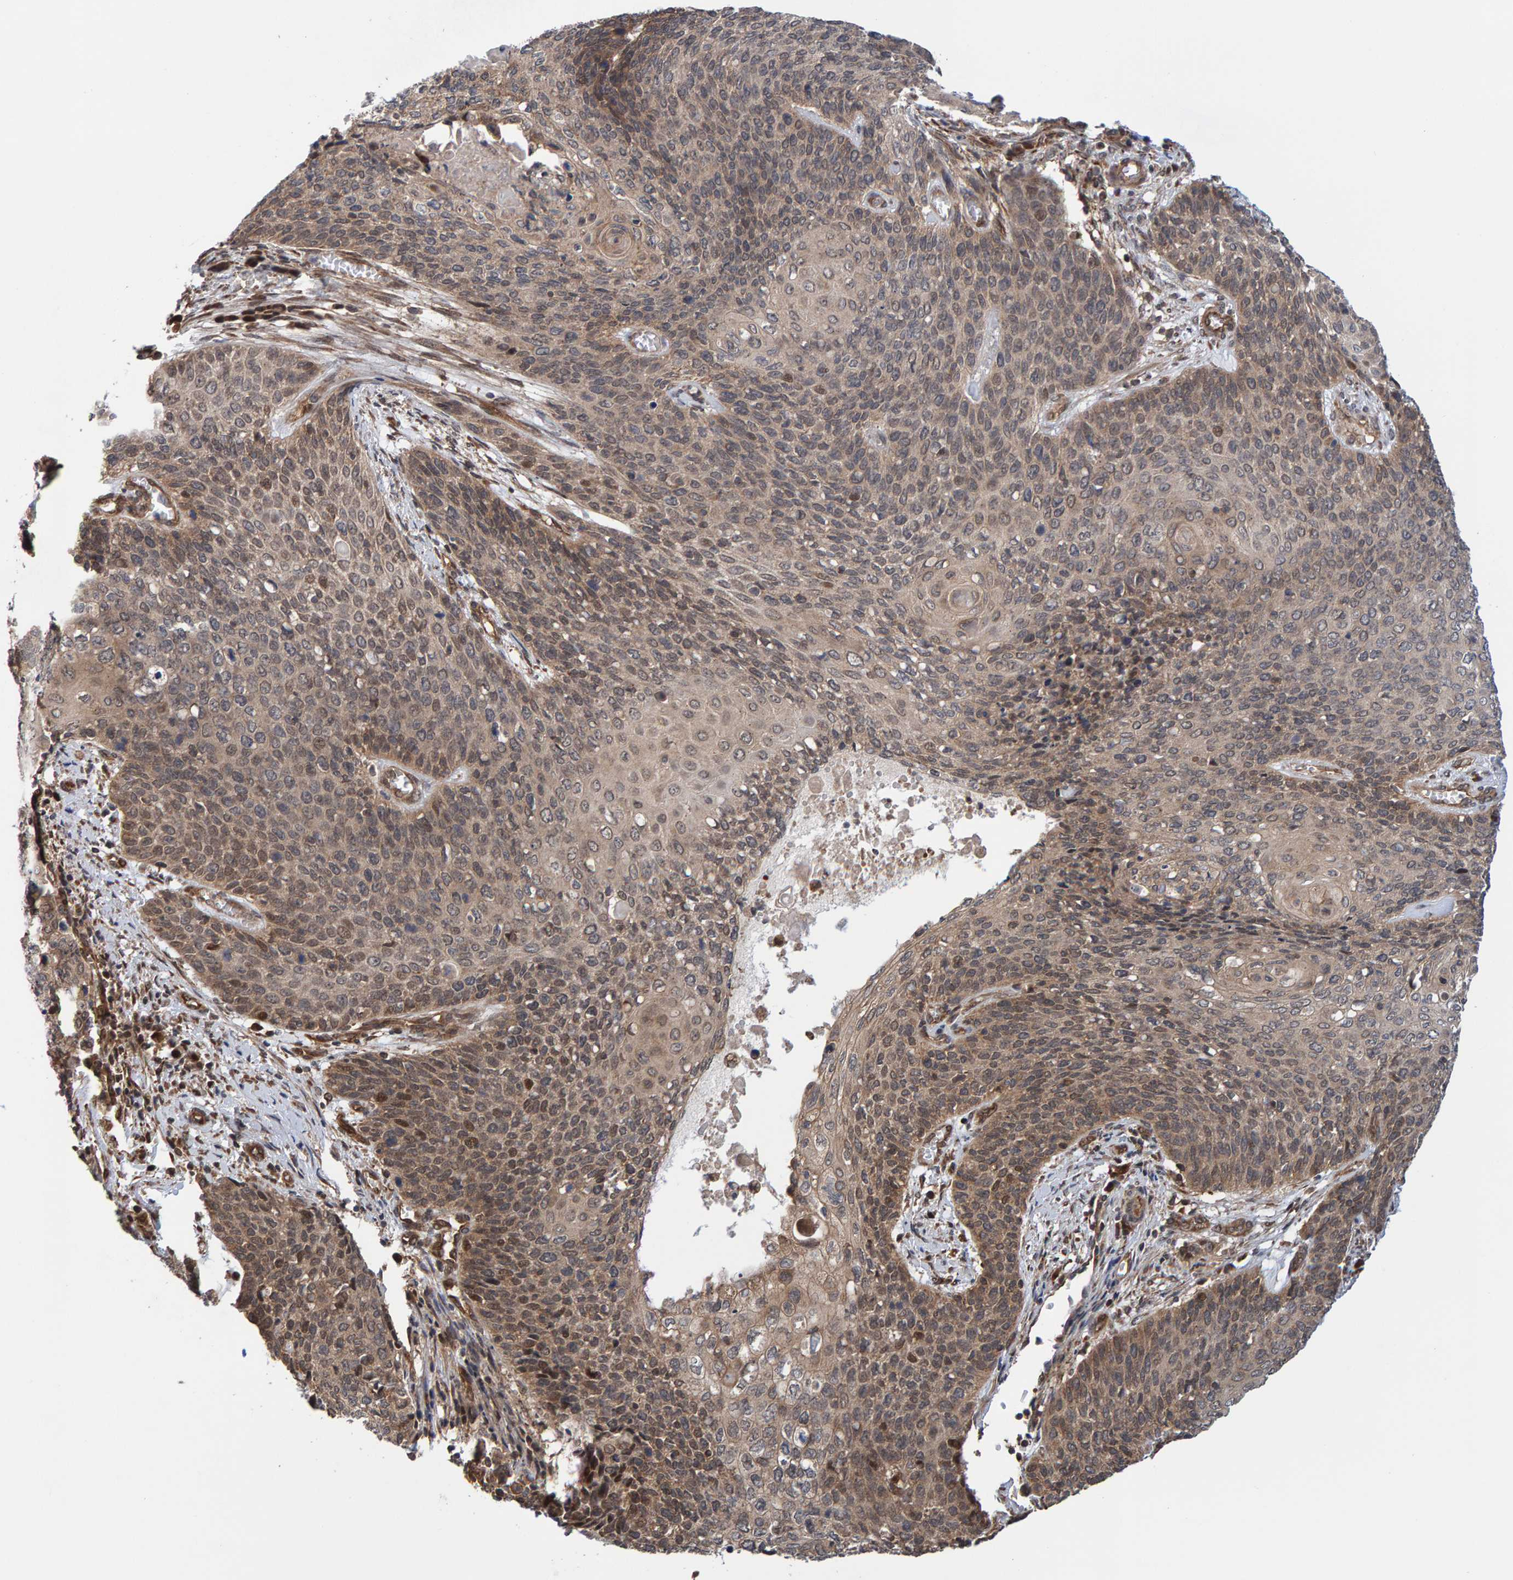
{"staining": {"intensity": "moderate", "quantity": ">75%", "location": "cytoplasmic/membranous"}, "tissue": "cervical cancer", "cell_type": "Tumor cells", "image_type": "cancer", "snomed": [{"axis": "morphology", "description": "Squamous cell carcinoma, NOS"}, {"axis": "topography", "description": "Cervix"}], "caption": "Protein expression analysis of human cervical cancer (squamous cell carcinoma) reveals moderate cytoplasmic/membranous staining in about >75% of tumor cells. The staining was performed using DAB, with brown indicating positive protein expression. Nuclei are stained blue with hematoxylin.", "gene": "SCRN2", "patient": {"sex": "female", "age": 39}}